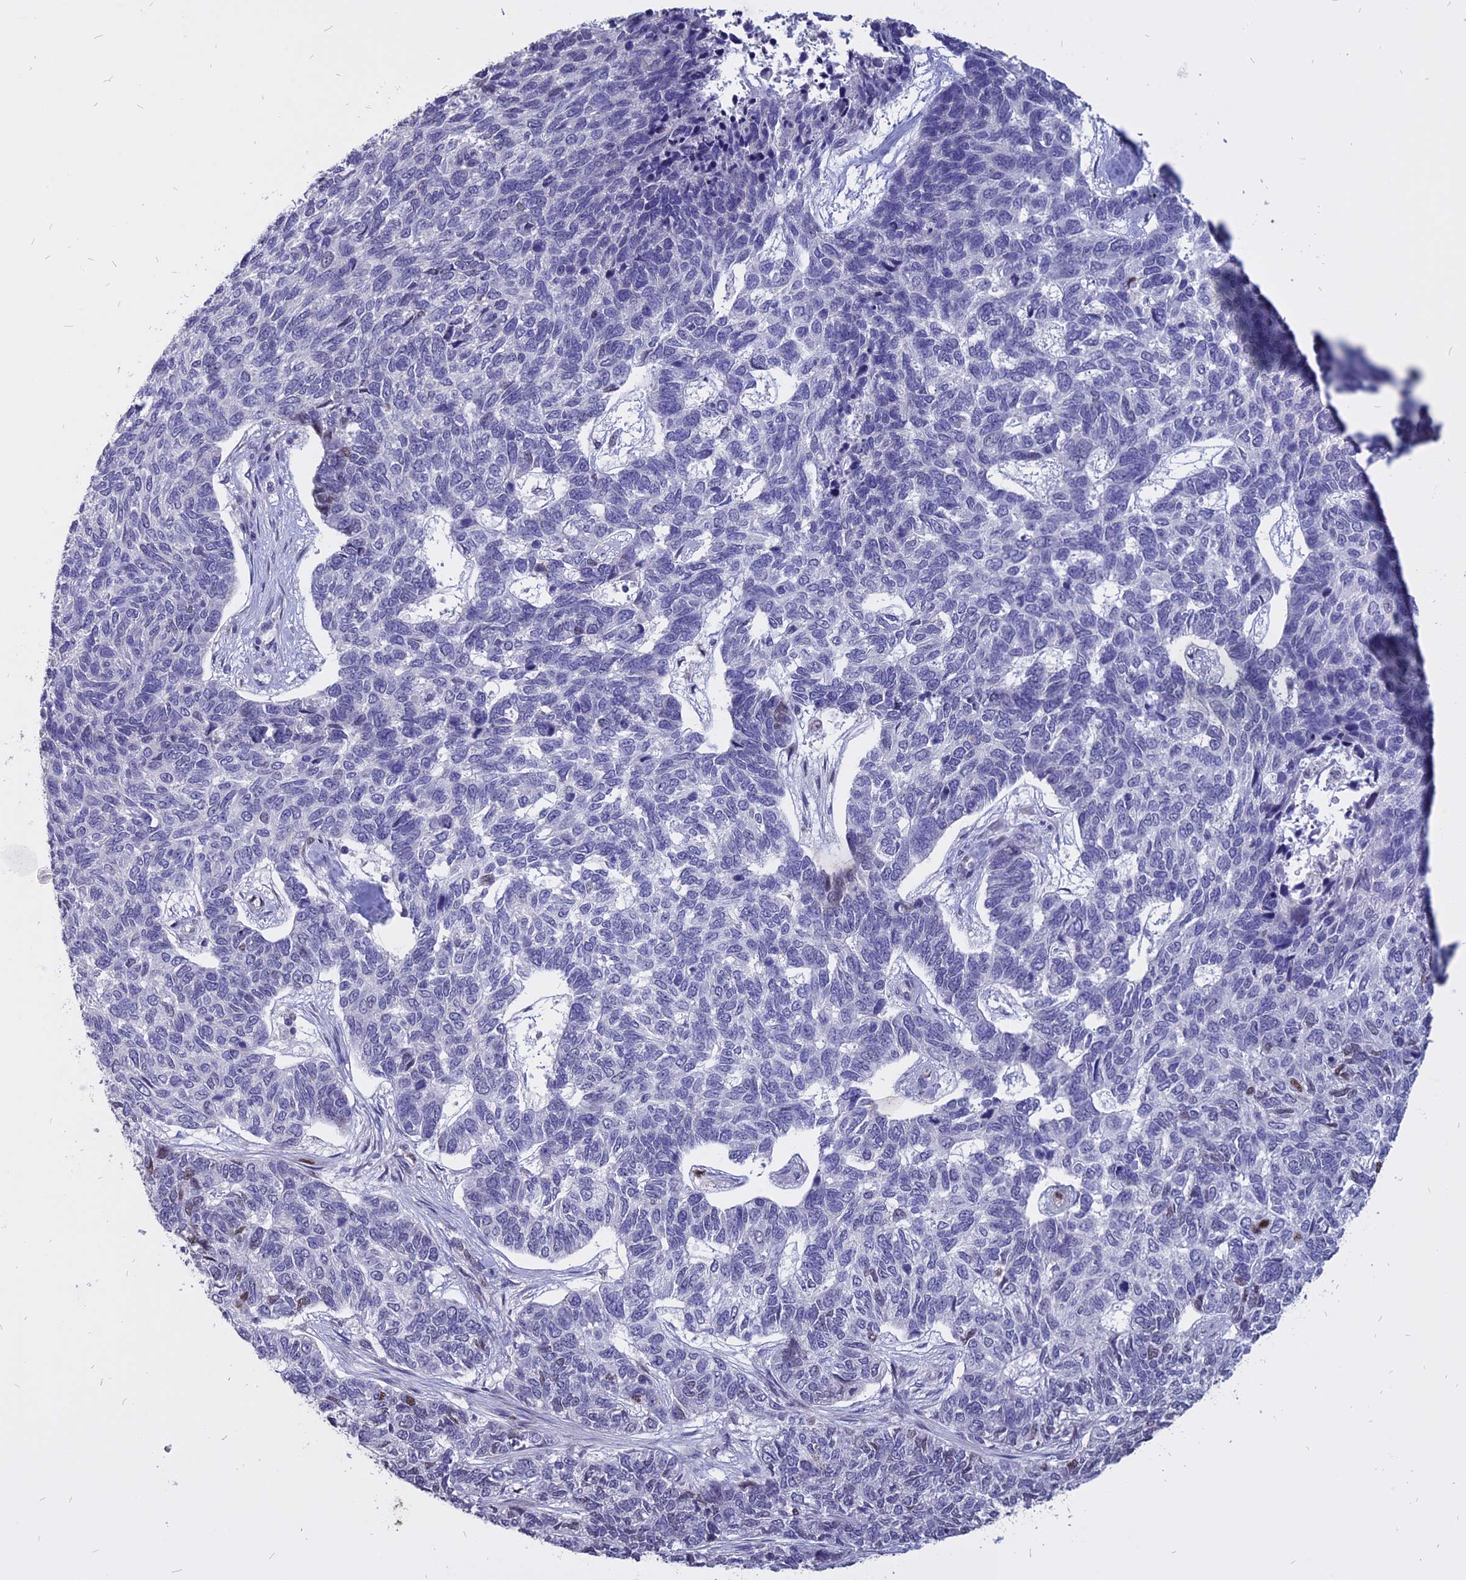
{"staining": {"intensity": "negative", "quantity": "none", "location": "none"}, "tissue": "skin cancer", "cell_type": "Tumor cells", "image_type": "cancer", "snomed": [{"axis": "morphology", "description": "Basal cell carcinoma"}, {"axis": "topography", "description": "Skin"}], "caption": "Immunohistochemistry image of neoplastic tissue: skin basal cell carcinoma stained with DAB exhibits no significant protein staining in tumor cells. (DAB (3,3'-diaminobenzidine) IHC visualized using brightfield microscopy, high magnification).", "gene": "TMEM263", "patient": {"sex": "female", "age": 65}}